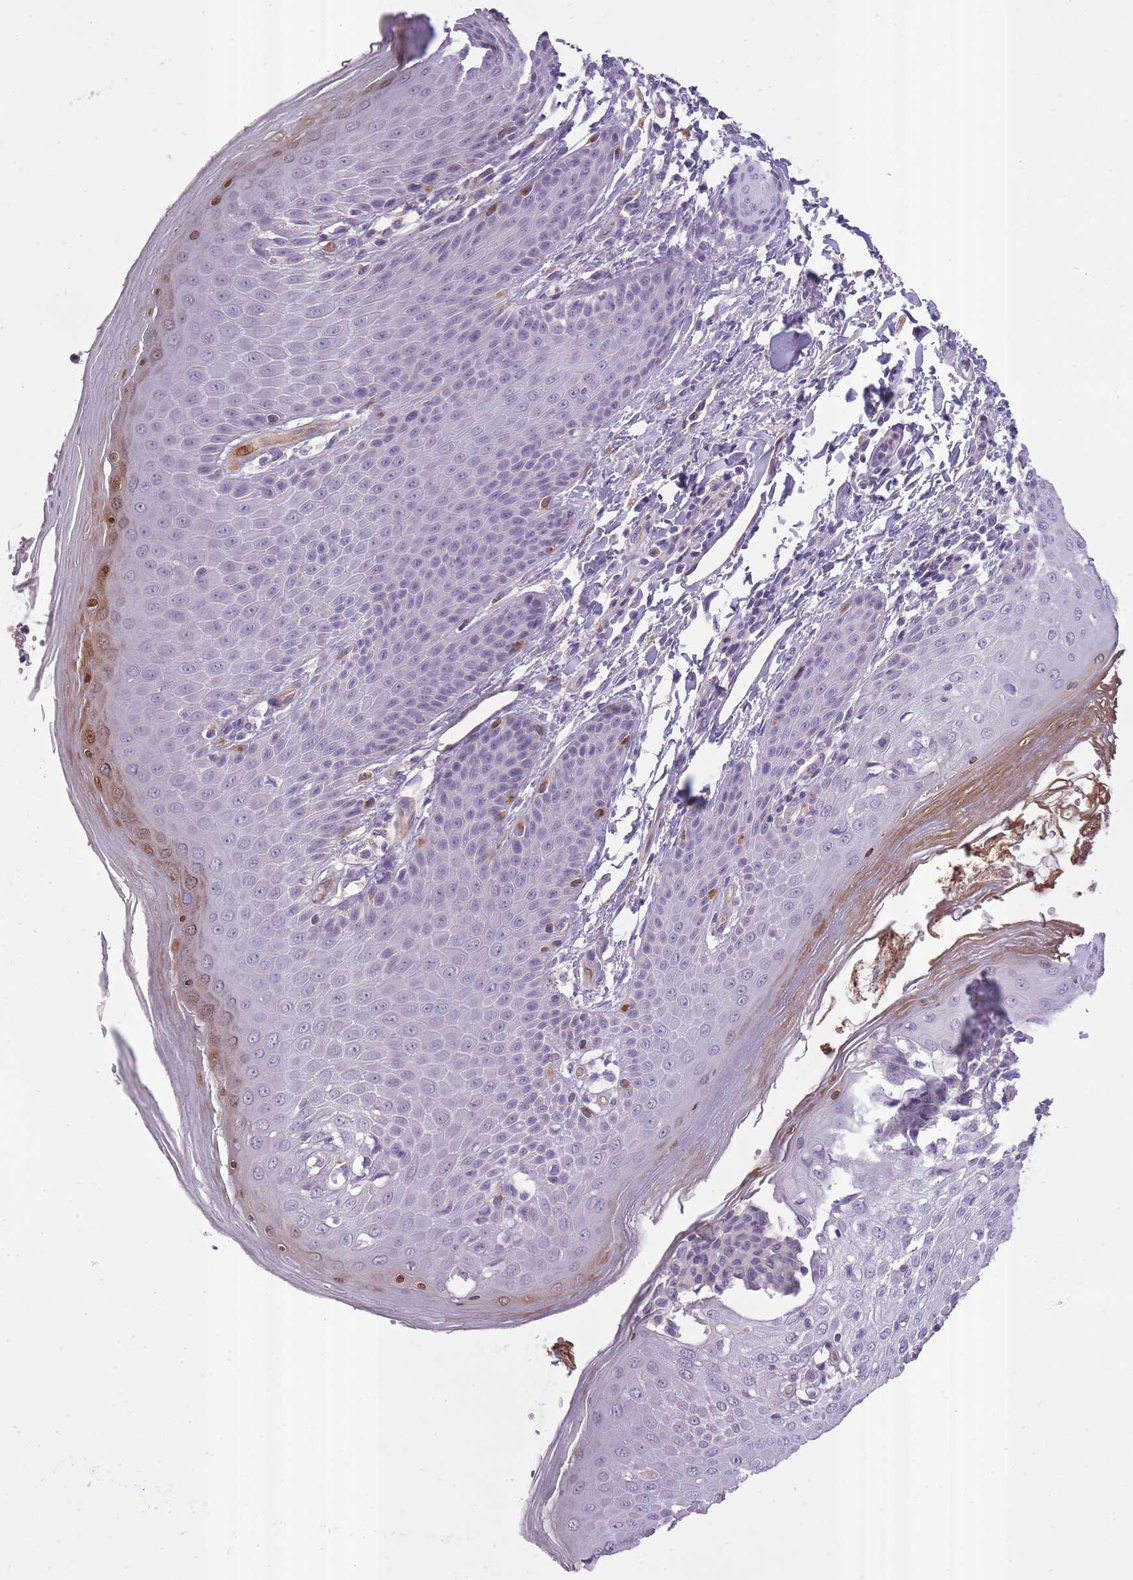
{"staining": {"intensity": "moderate", "quantity": "<25%", "location": "cytoplasmic/membranous,nuclear"}, "tissue": "skin", "cell_type": "Epidermal cells", "image_type": "normal", "snomed": [{"axis": "morphology", "description": "Normal tissue, NOS"}, {"axis": "topography", "description": "Peripheral nerve tissue"}], "caption": "There is low levels of moderate cytoplasmic/membranous,nuclear expression in epidermal cells of benign skin, as demonstrated by immunohistochemical staining (brown color).", "gene": "SLC8A2", "patient": {"sex": "male", "age": 51}}